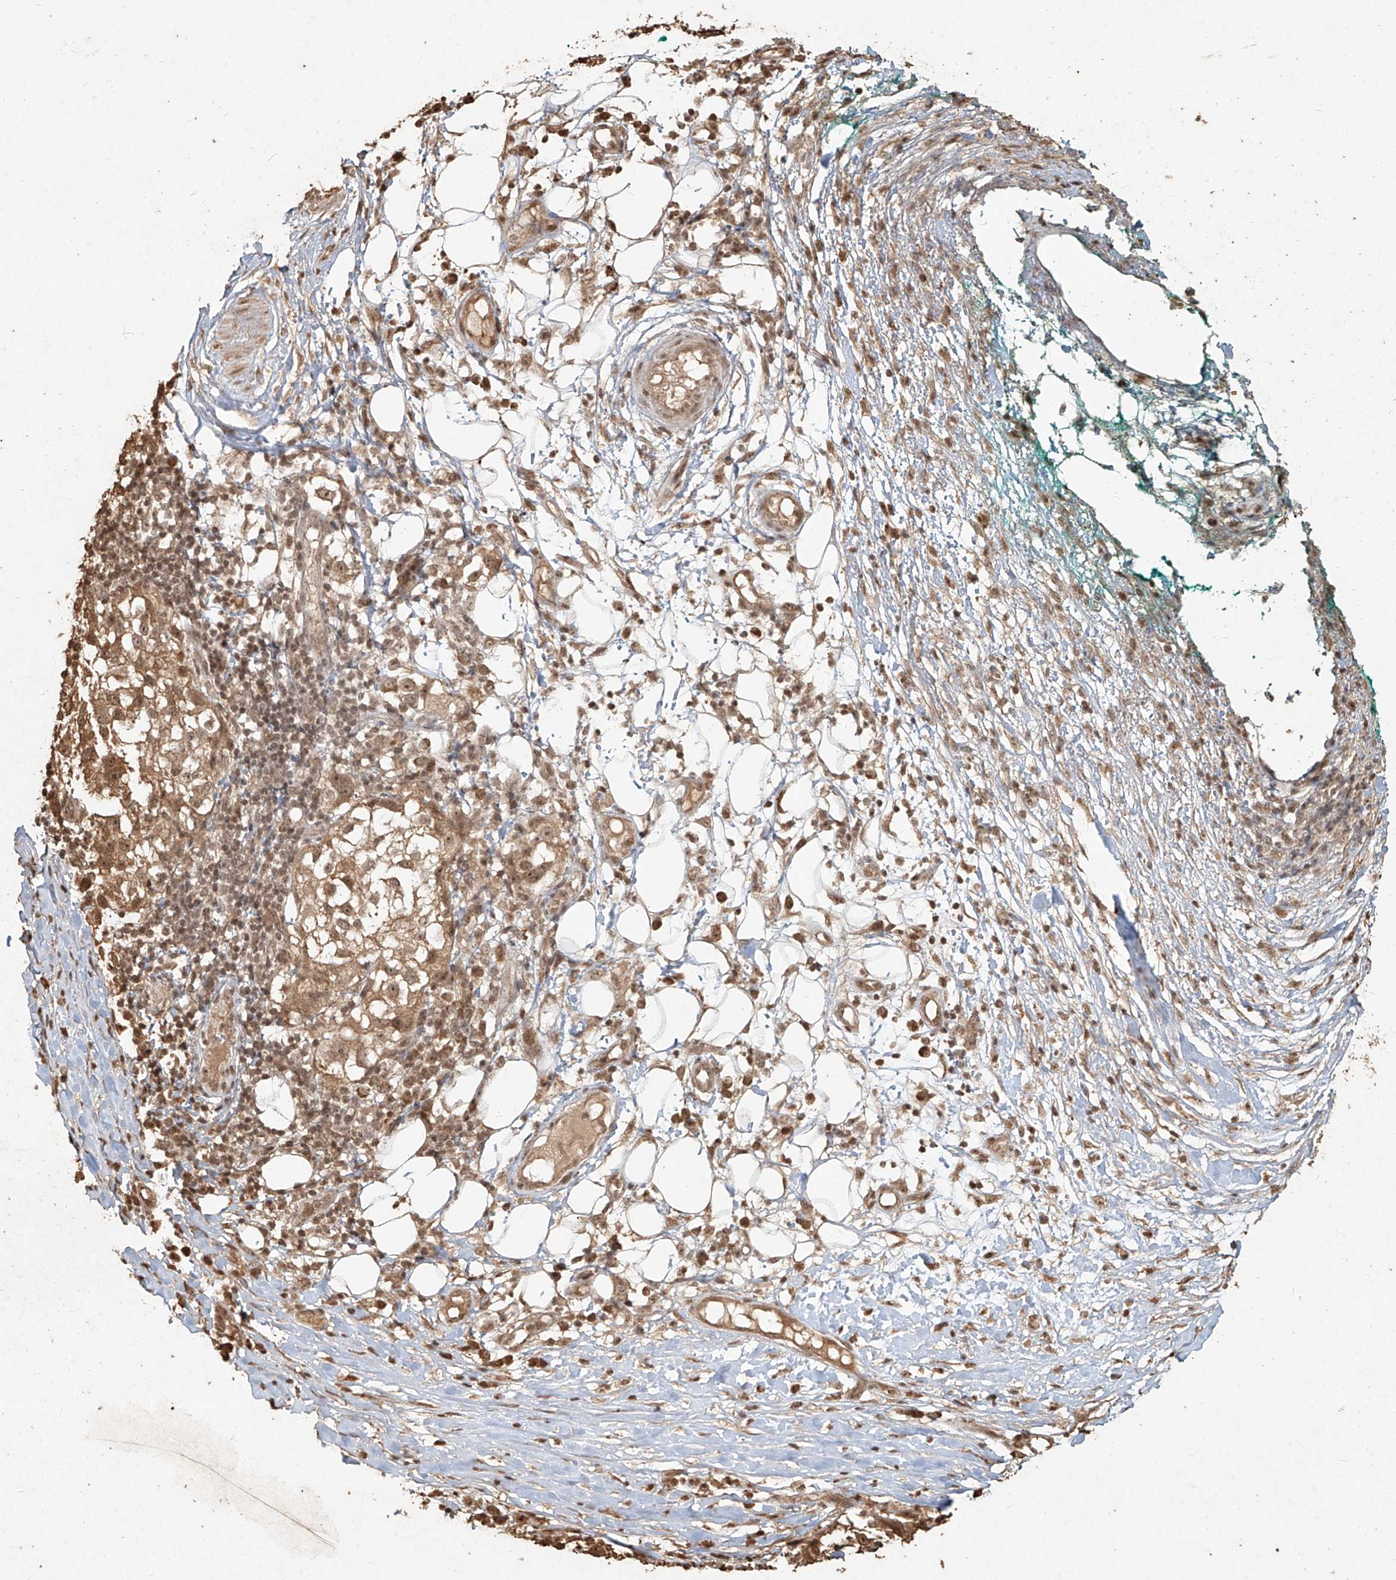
{"staining": {"intensity": "weak", "quantity": ">75%", "location": "cytoplasmic/membranous,nuclear"}, "tissue": "melanoma", "cell_type": "Tumor cells", "image_type": "cancer", "snomed": [{"axis": "morphology", "description": "Necrosis, NOS"}, {"axis": "morphology", "description": "Malignant melanoma, NOS"}, {"axis": "topography", "description": "Skin"}], "caption": "A brown stain shows weak cytoplasmic/membranous and nuclear positivity of a protein in melanoma tumor cells.", "gene": "UBE2K", "patient": {"sex": "female", "age": 87}}